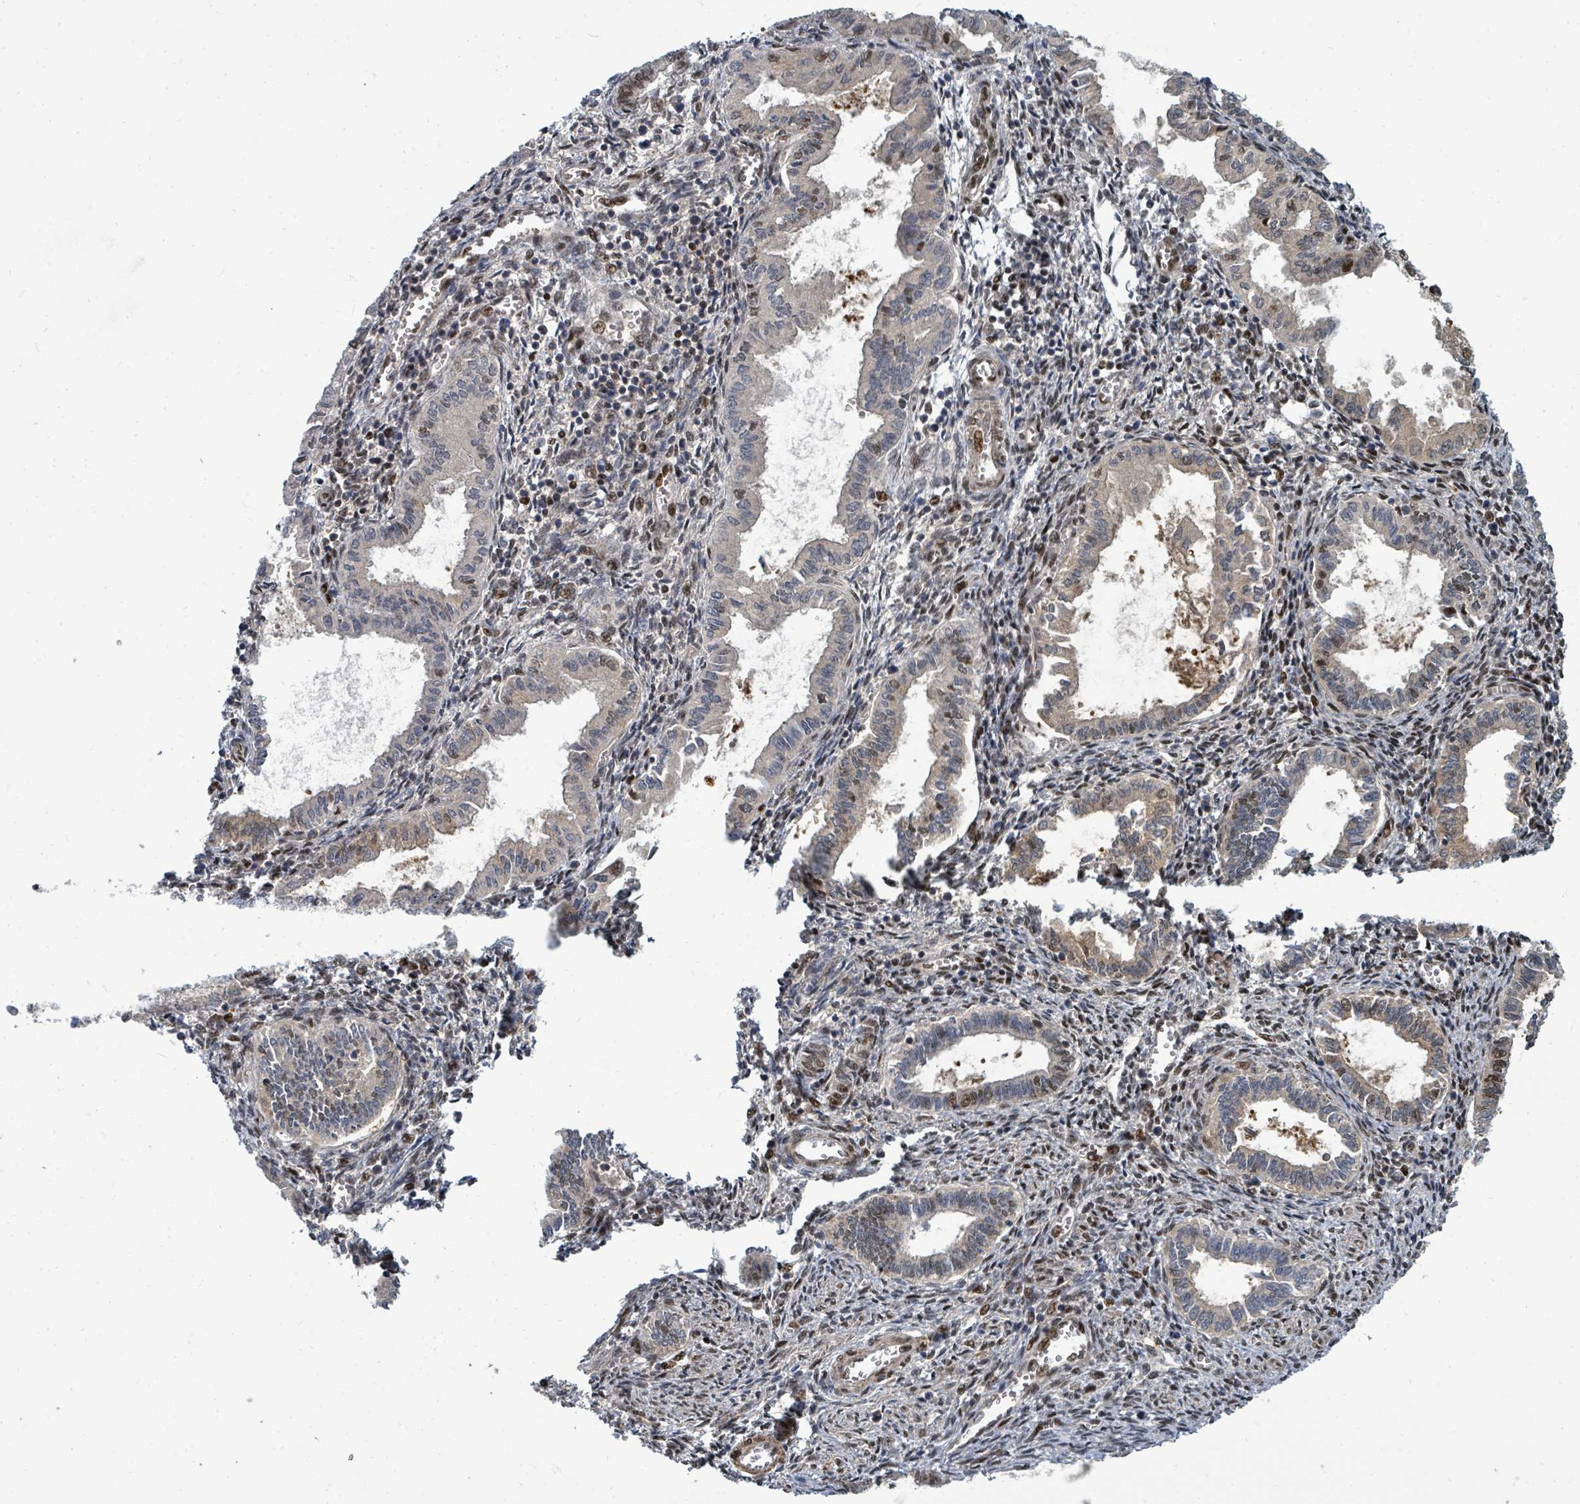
{"staining": {"intensity": "moderate", "quantity": "25%-75%", "location": "cytoplasmic/membranous,nuclear"}, "tissue": "endometrium", "cell_type": "Cells in endometrial stroma", "image_type": "normal", "snomed": [{"axis": "morphology", "description": "Normal tissue, NOS"}, {"axis": "topography", "description": "Endometrium"}], "caption": "This is a histology image of immunohistochemistry staining of normal endometrium, which shows moderate positivity in the cytoplasmic/membranous,nuclear of cells in endometrial stroma.", "gene": "TRDMT1", "patient": {"sex": "female", "age": 37}}